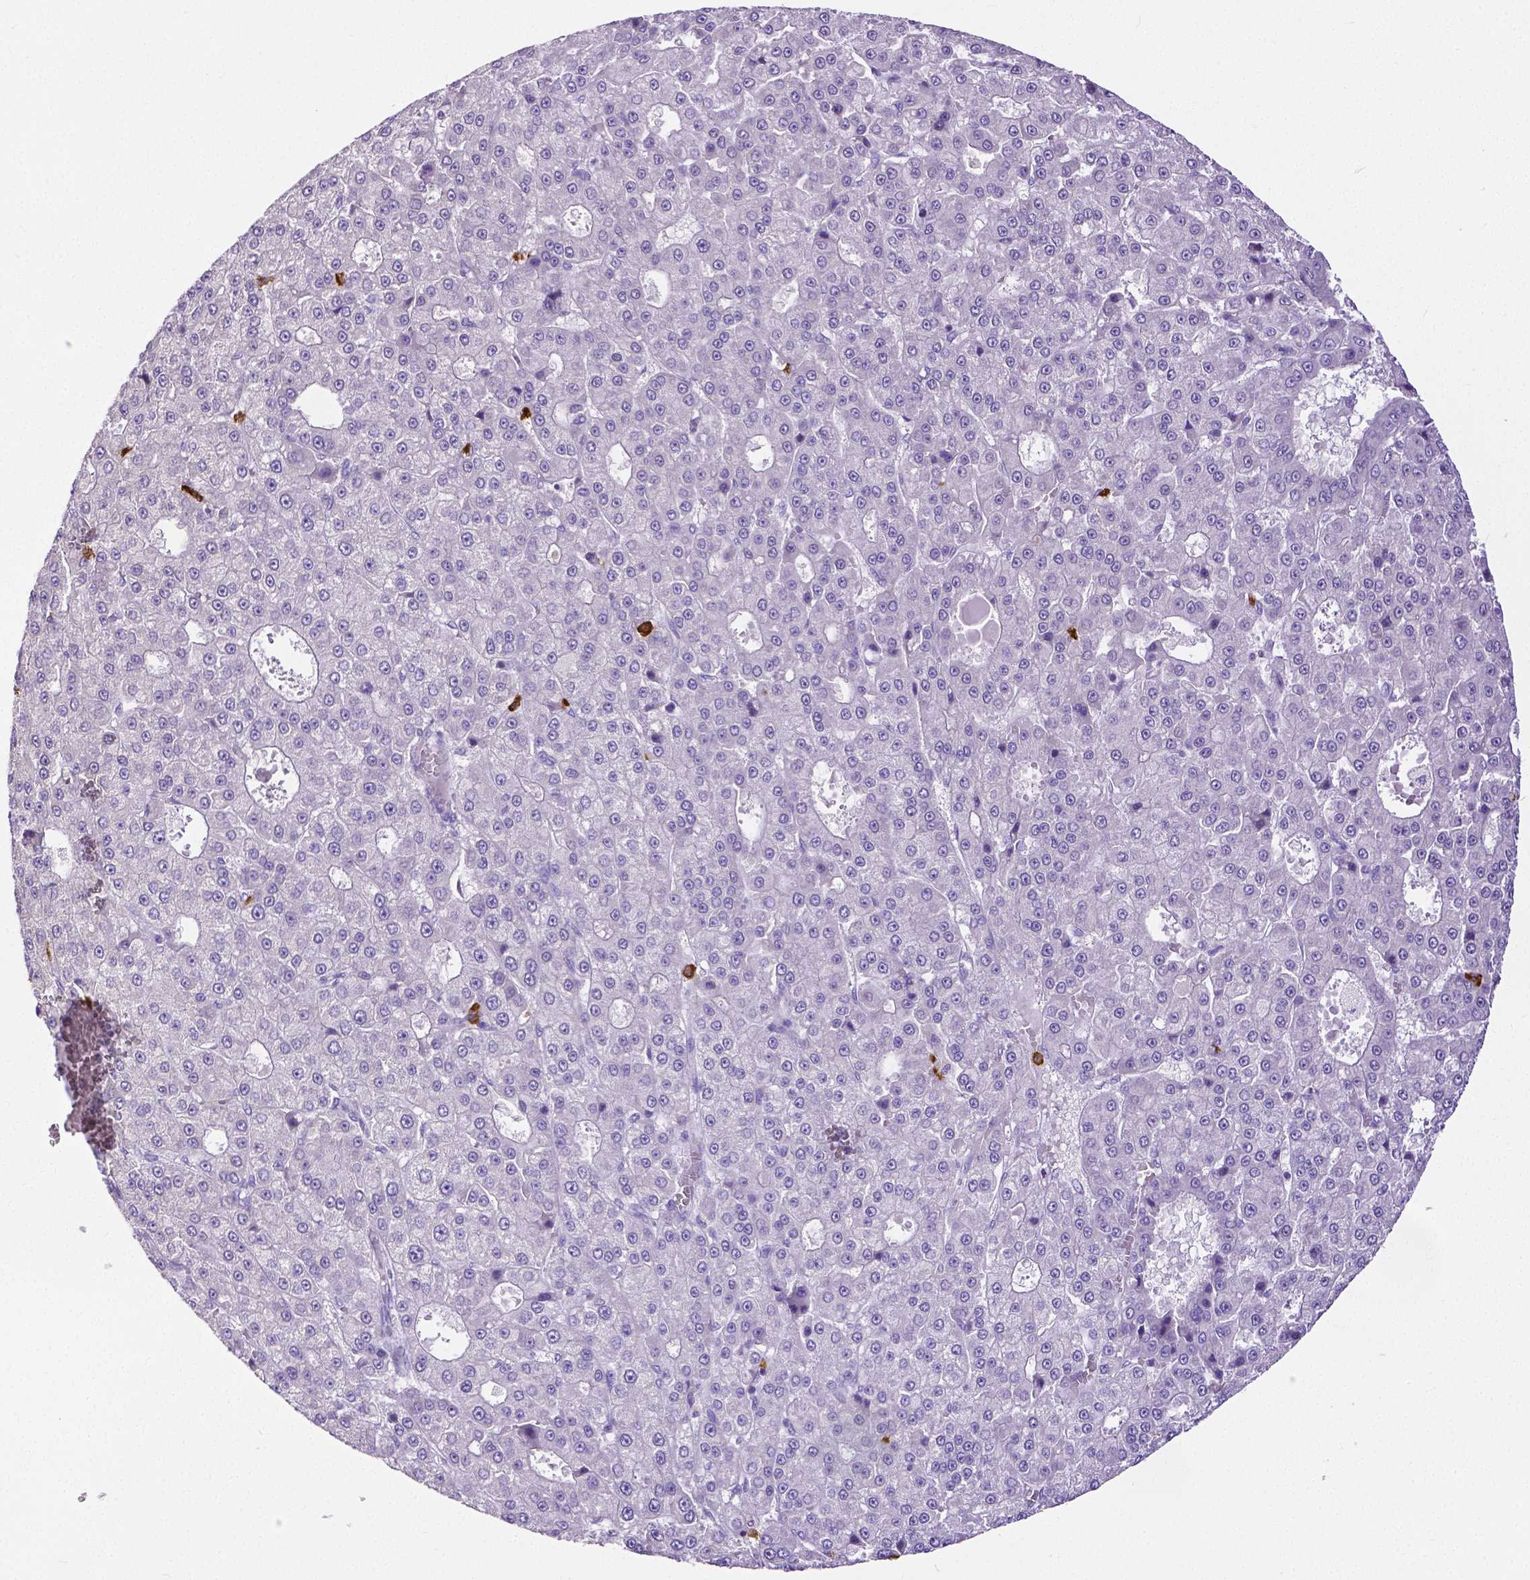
{"staining": {"intensity": "negative", "quantity": "none", "location": "none"}, "tissue": "liver cancer", "cell_type": "Tumor cells", "image_type": "cancer", "snomed": [{"axis": "morphology", "description": "Carcinoma, Hepatocellular, NOS"}, {"axis": "topography", "description": "Liver"}], "caption": "Immunohistochemistry (IHC) of human liver hepatocellular carcinoma reveals no positivity in tumor cells.", "gene": "MMP9", "patient": {"sex": "male", "age": 70}}